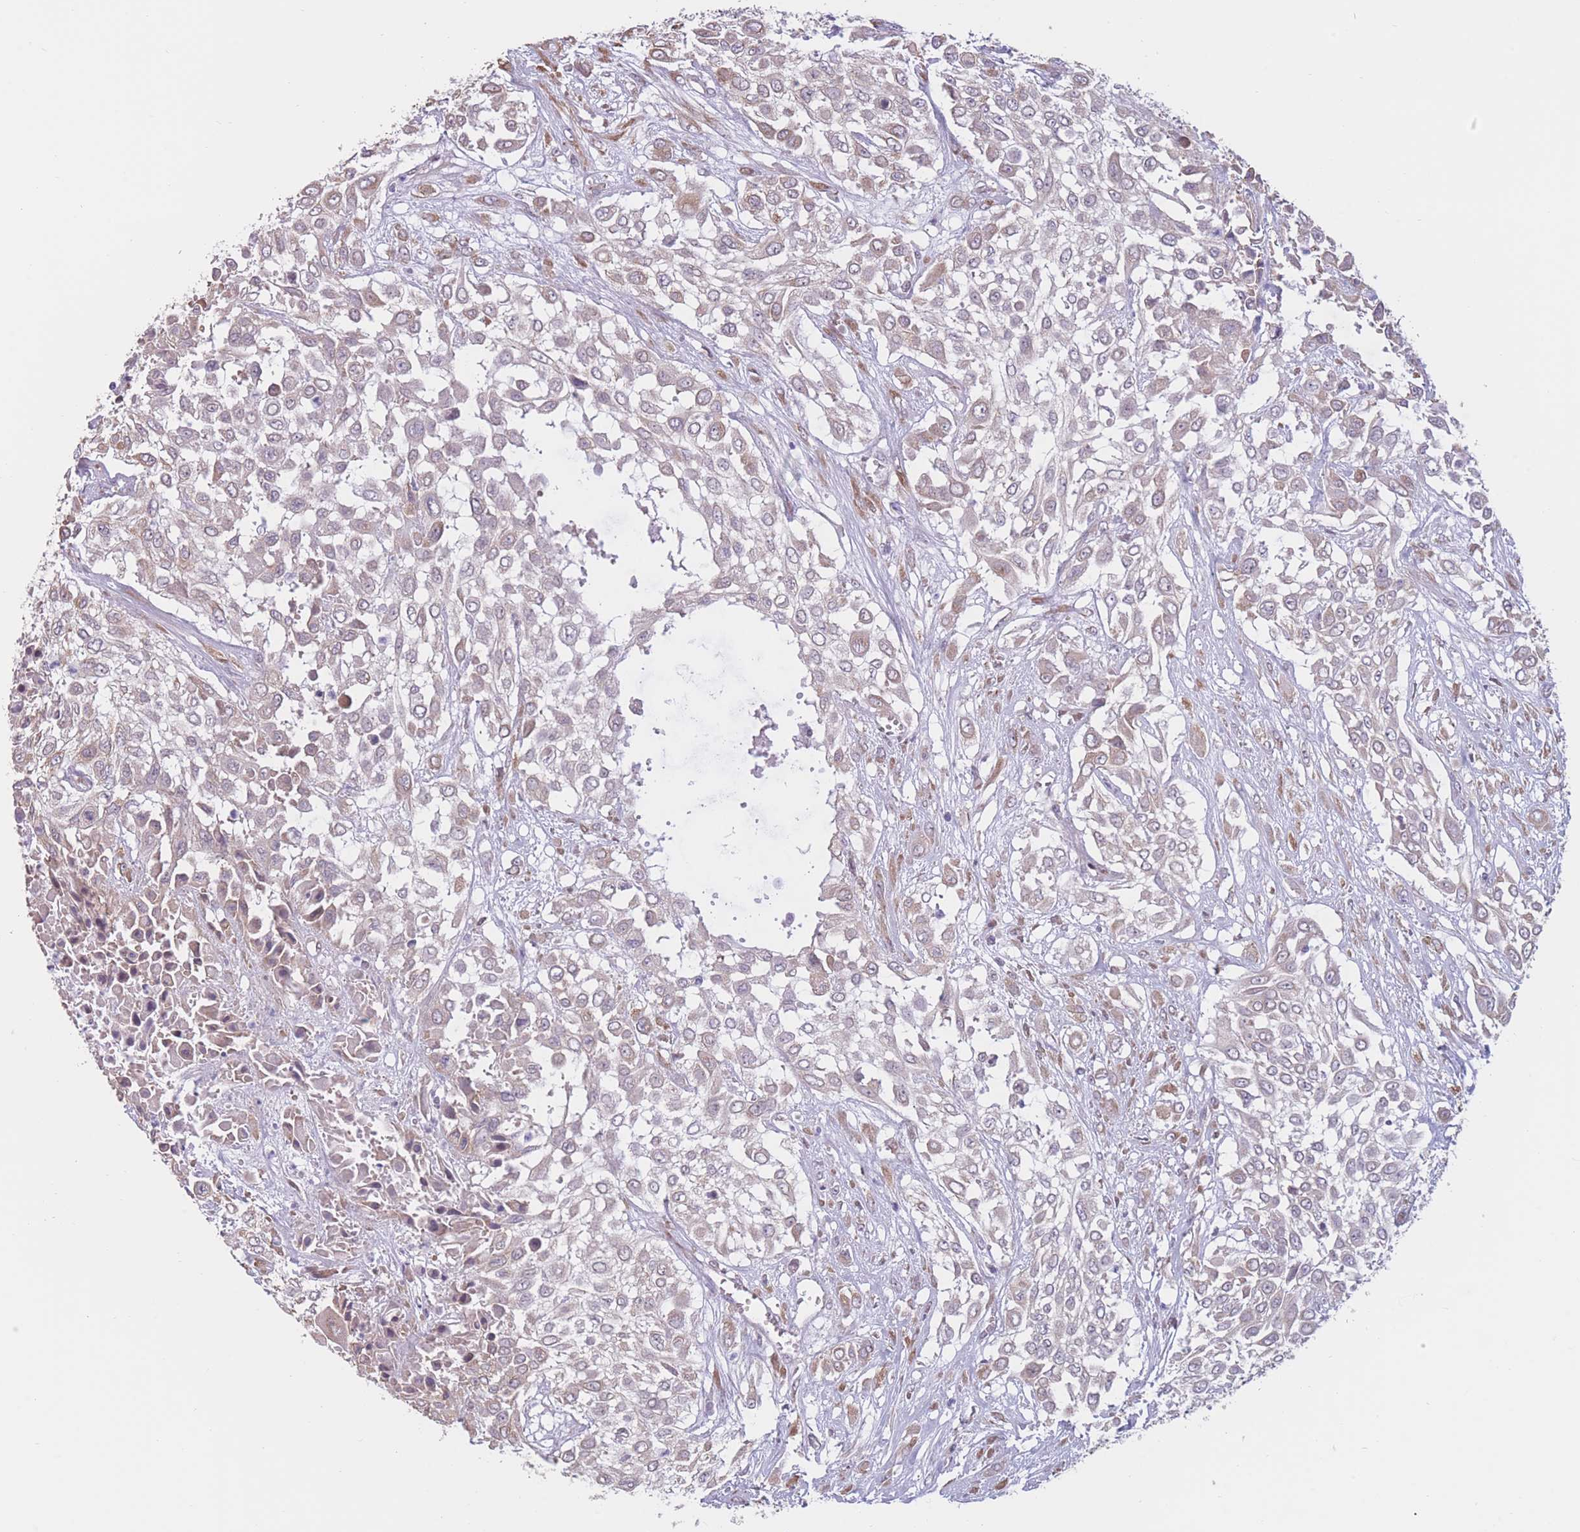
{"staining": {"intensity": "weak", "quantity": "25%-75%", "location": "cytoplasmic/membranous"}, "tissue": "urothelial cancer", "cell_type": "Tumor cells", "image_type": "cancer", "snomed": [{"axis": "morphology", "description": "Urothelial carcinoma, High grade"}, {"axis": "topography", "description": "Urinary bladder"}], "caption": "Human high-grade urothelial carcinoma stained with a brown dye displays weak cytoplasmic/membranous positive expression in approximately 25%-75% of tumor cells.", "gene": "COL27A1", "patient": {"sex": "male", "age": 57}}